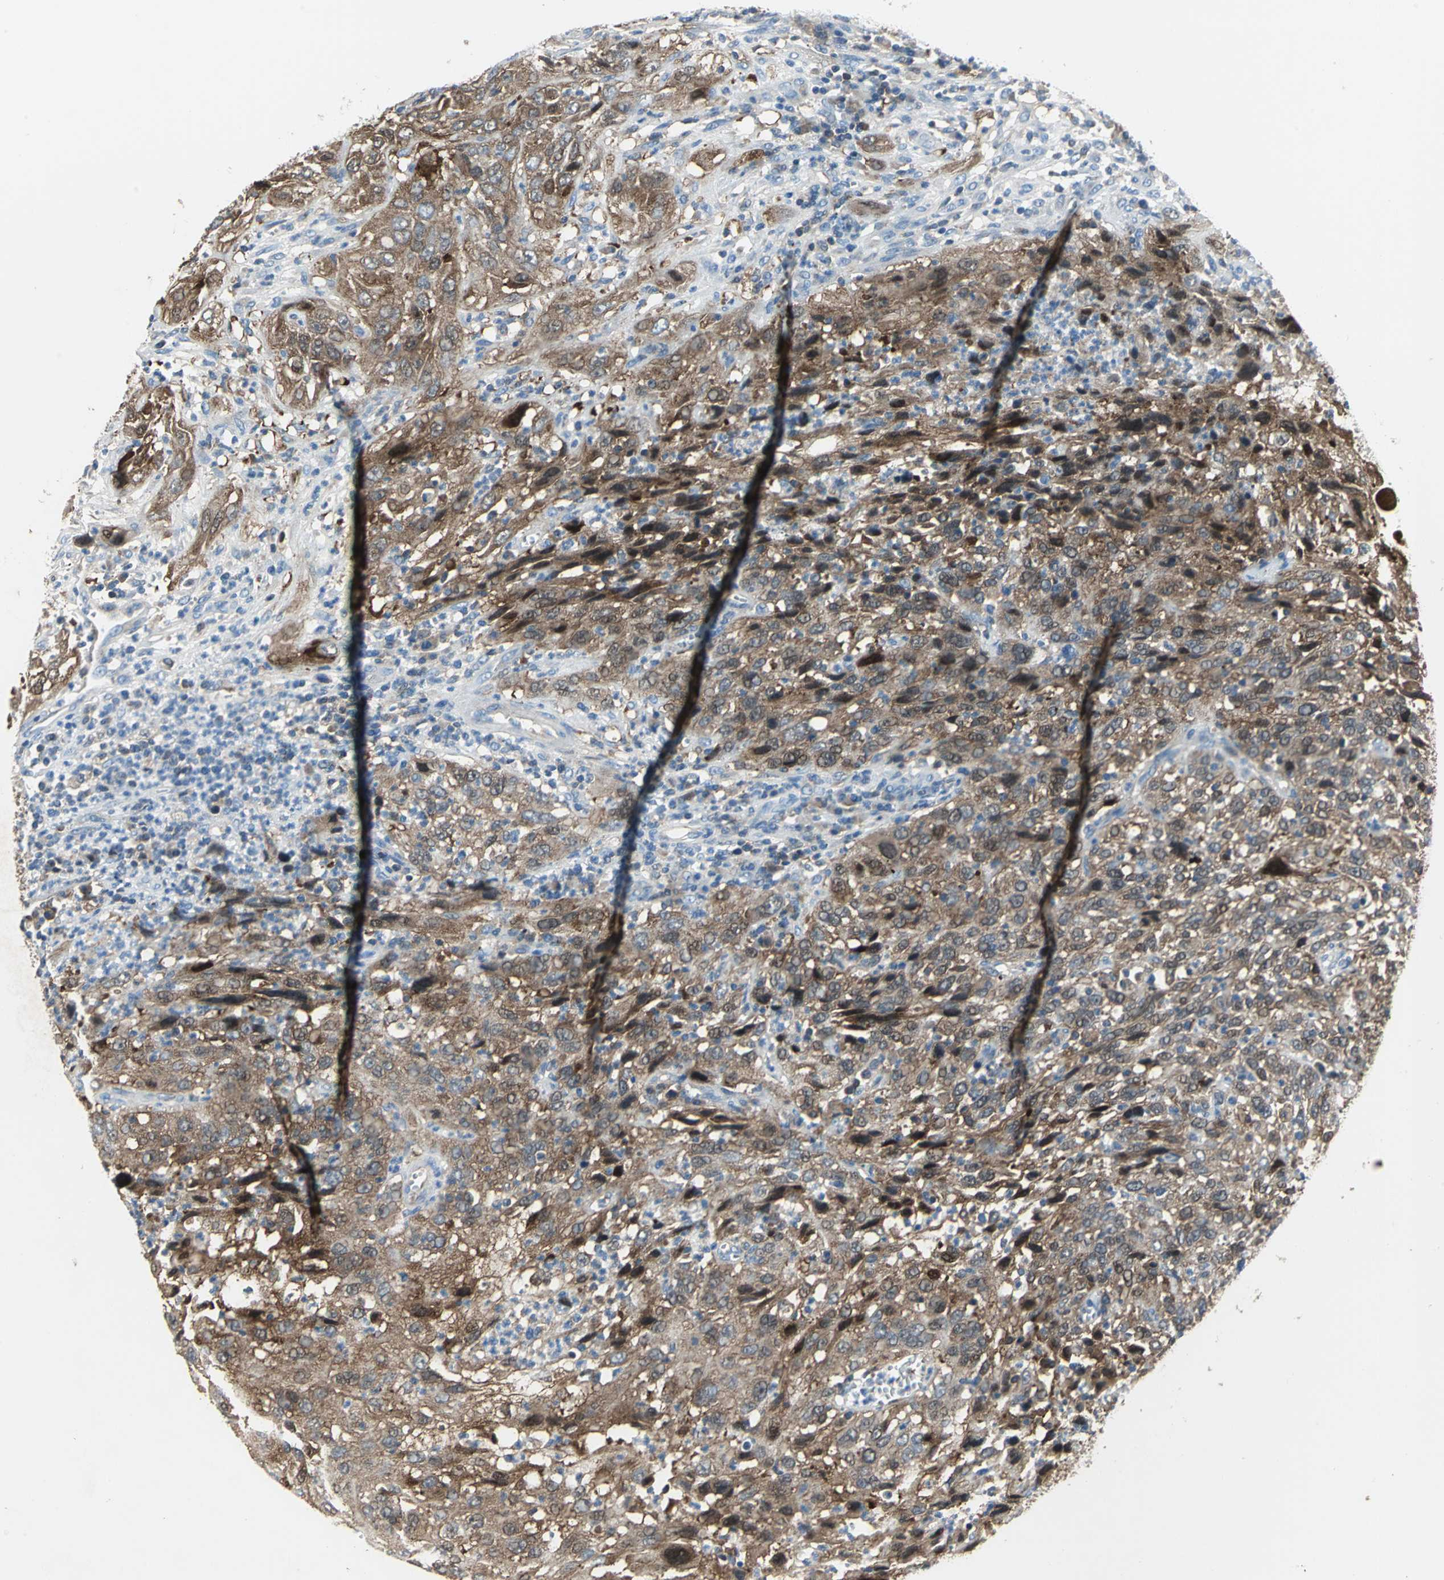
{"staining": {"intensity": "moderate", "quantity": ">75%", "location": "cytoplasmic/membranous"}, "tissue": "cervical cancer", "cell_type": "Tumor cells", "image_type": "cancer", "snomed": [{"axis": "morphology", "description": "Squamous cell carcinoma, NOS"}, {"axis": "topography", "description": "Cervix"}], "caption": "Immunohistochemistry (IHC) of human cervical cancer (squamous cell carcinoma) demonstrates medium levels of moderate cytoplasmic/membranous staining in about >75% of tumor cells.", "gene": "SFN", "patient": {"sex": "female", "age": 32}}